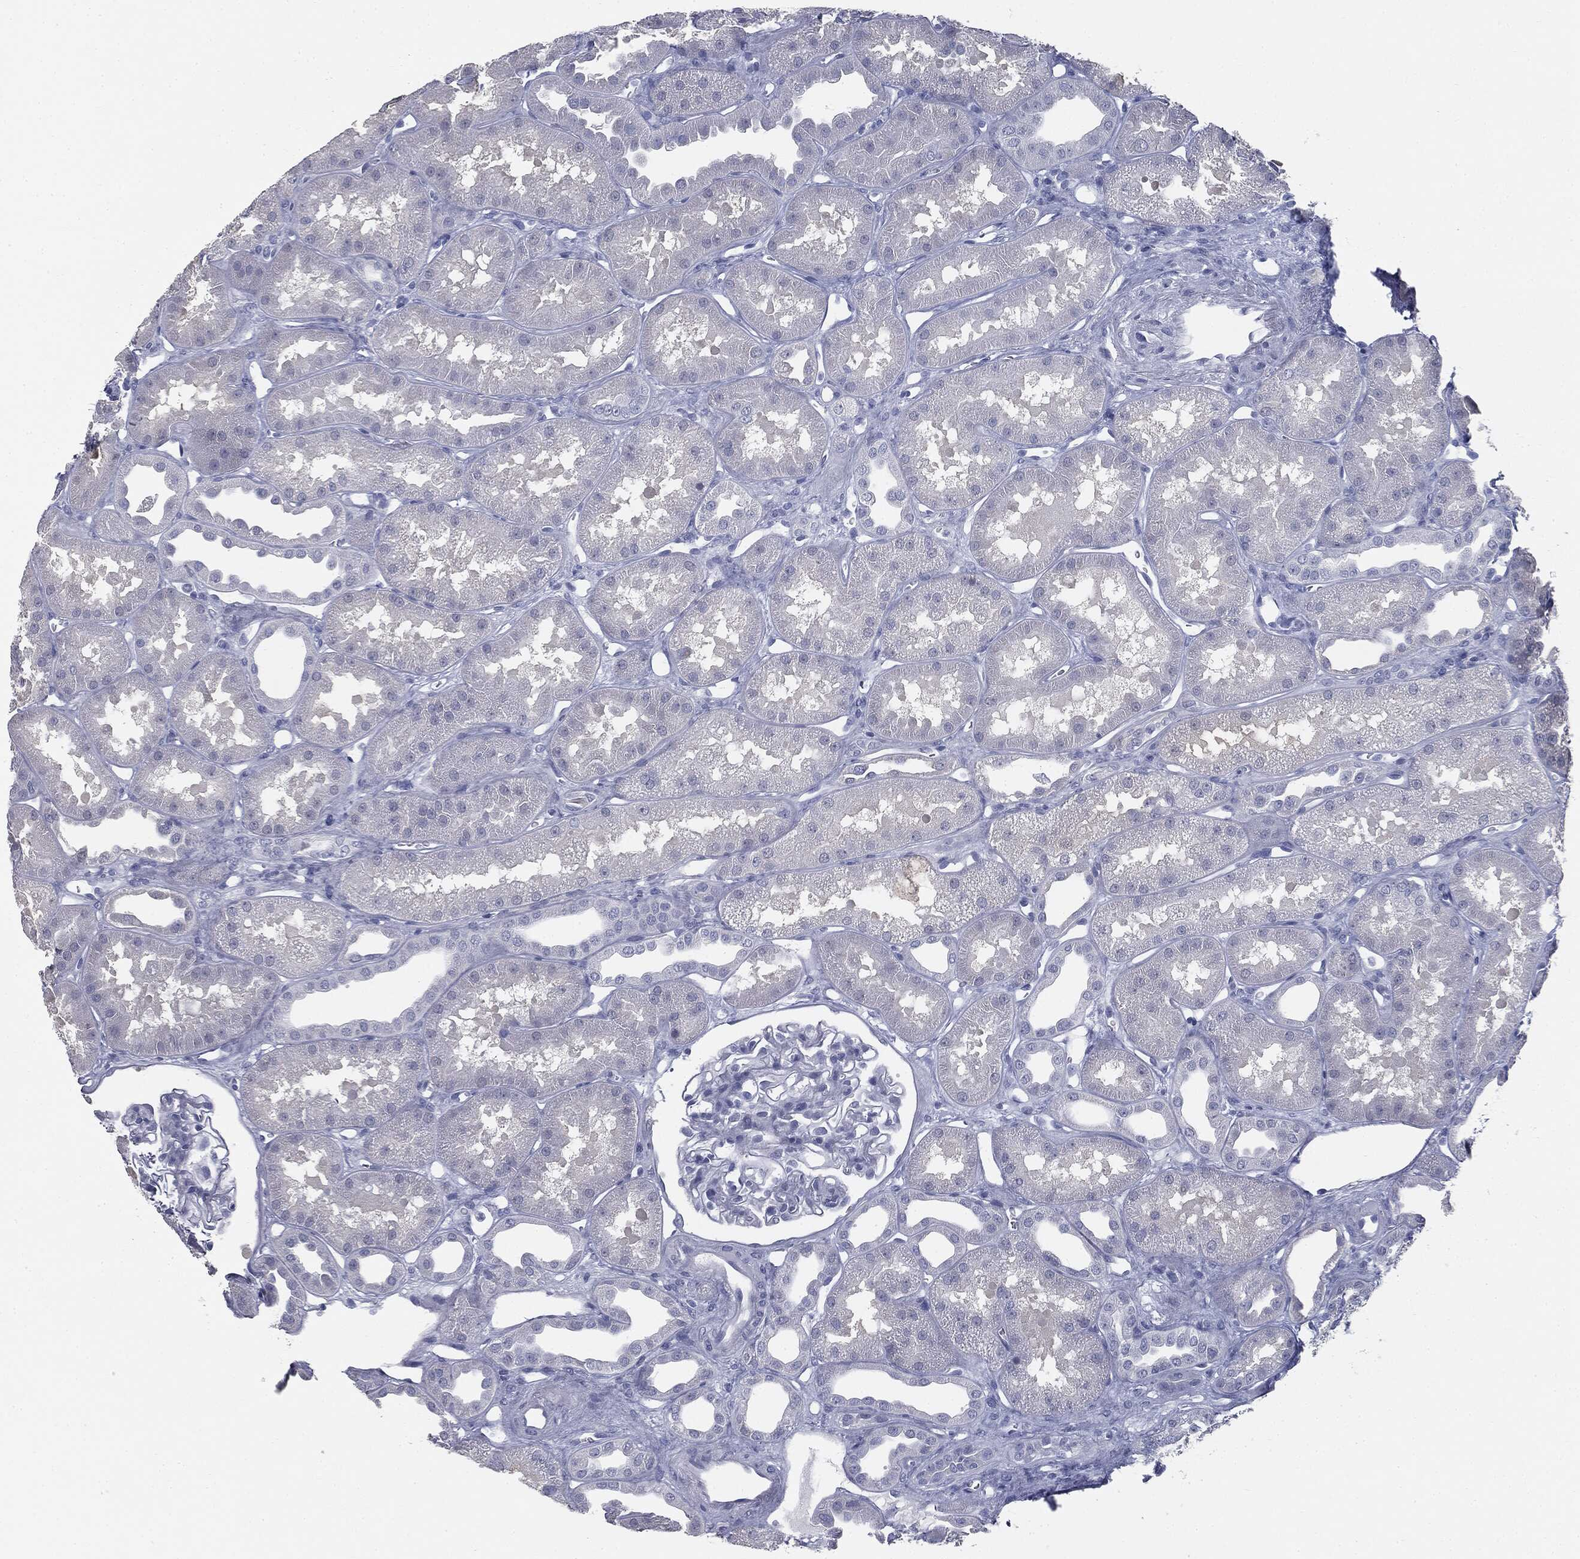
{"staining": {"intensity": "negative", "quantity": "none", "location": "none"}, "tissue": "kidney", "cell_type": "Cells in glomeruli", "image_type": "normal", "snomed": [{"axis": "morphology", "description": "Normal tissue, NOS"}, {"axis": "topography", "description": "Kidney"}], "caption": "Immunohistochemistry histopathology image of unremarkable kidney stained for a protein (brown), which displays no staining in cells in glomeruli.", "gene": "MUC5AC", "patient": {"sex": "male", "age": 61}}